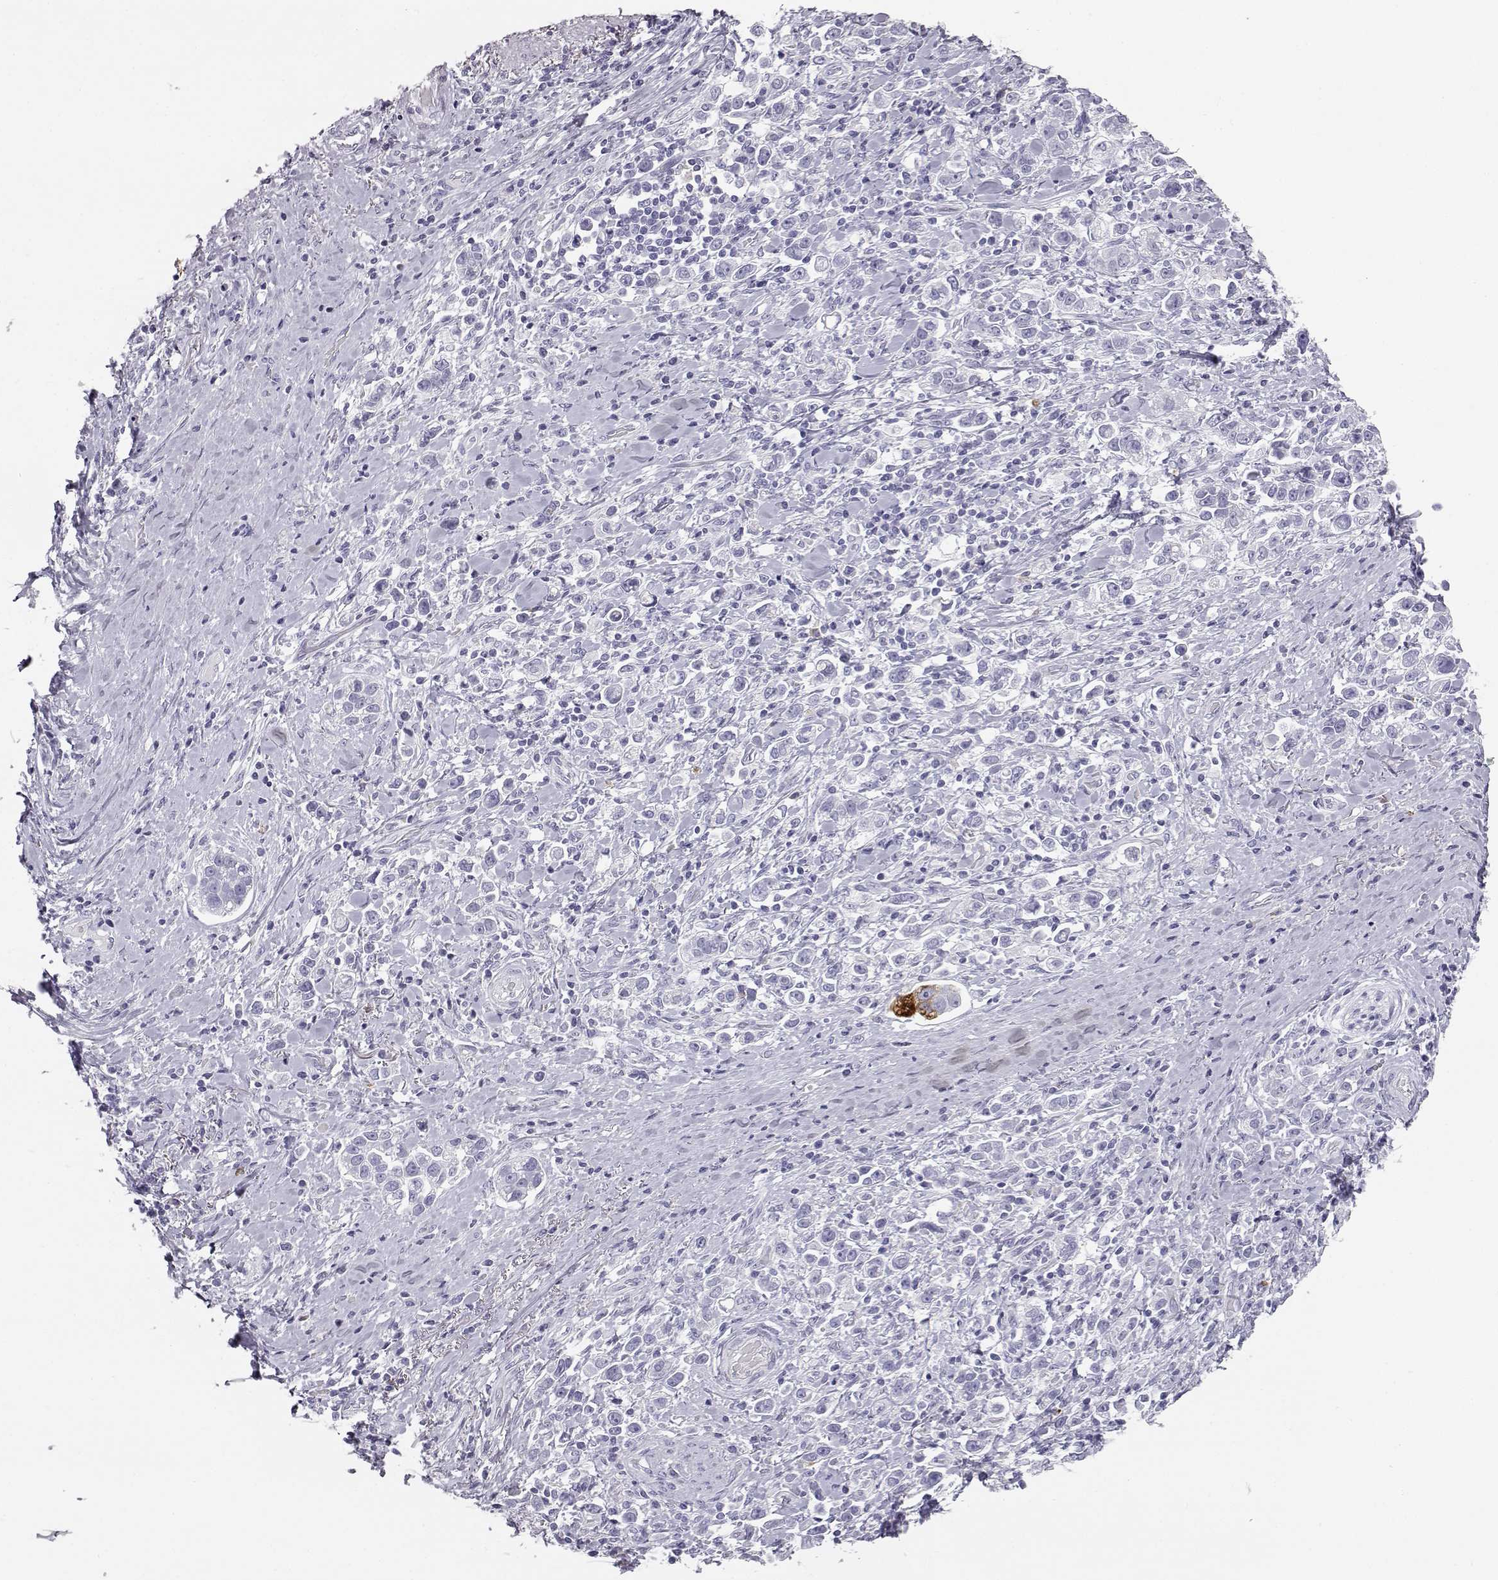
{"staining": {"intensity": "negative", "quantity": "none", "location": "none"}, "tissue": "stomach cancer", "cell_type": "Tumor cells", "image_type": "cancer", "snomed": [{"axis": "morphology", "description": "Adenocarcinoma, NOS"}, {"axis": "topography", "description": "Stomach"}], "caption": "Immunohistochemistry (IHC) photomicrograph of stomach cancer (adenocarcinoma) stained for a protein (brown), which exhibits no expression in tumor cells. (Brightfield microscopy of DAB immunohistochemistry at high magnification).", "gene": "ITLN2", "patient": {"sex": "male", "age": 93}}